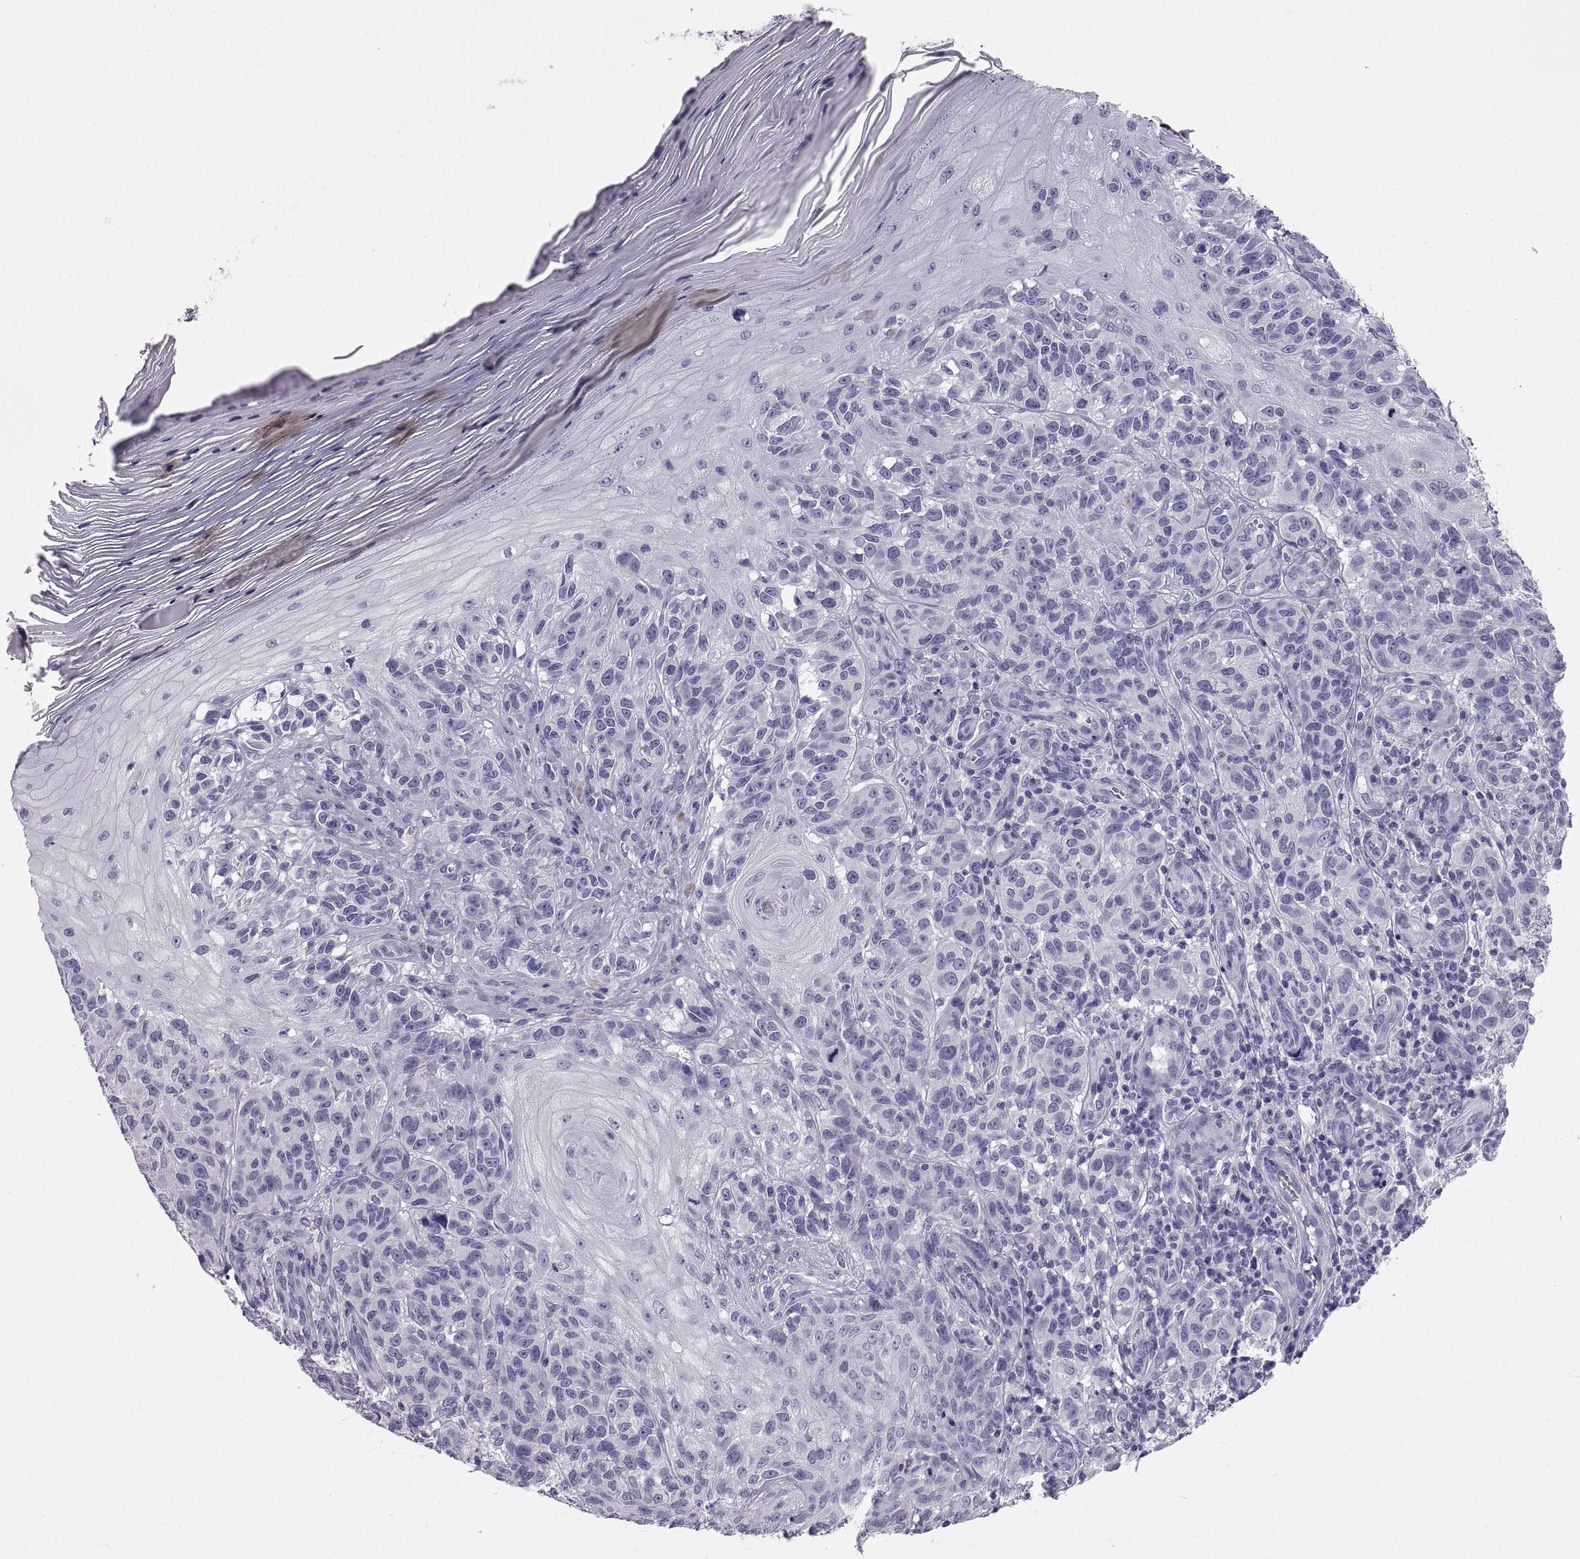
{"staining": {"intensity": "negative", "quantity": "none", "location": "none"}, "tissue": "melanoma", "cell_type": "Tumor cells", "image_type": "cancer", "snomed": [{"axis": "morphology", "description": "Malignant melanoma, NOS"}, {"axis": "topography", "description": "Skin"}], "caption": "Photomicrograph shows no protein positivity in tumor cells of malignant melanoma tissue.", "gene": "PCSK1N", "patient": {"sex": "female", "age": 53}}